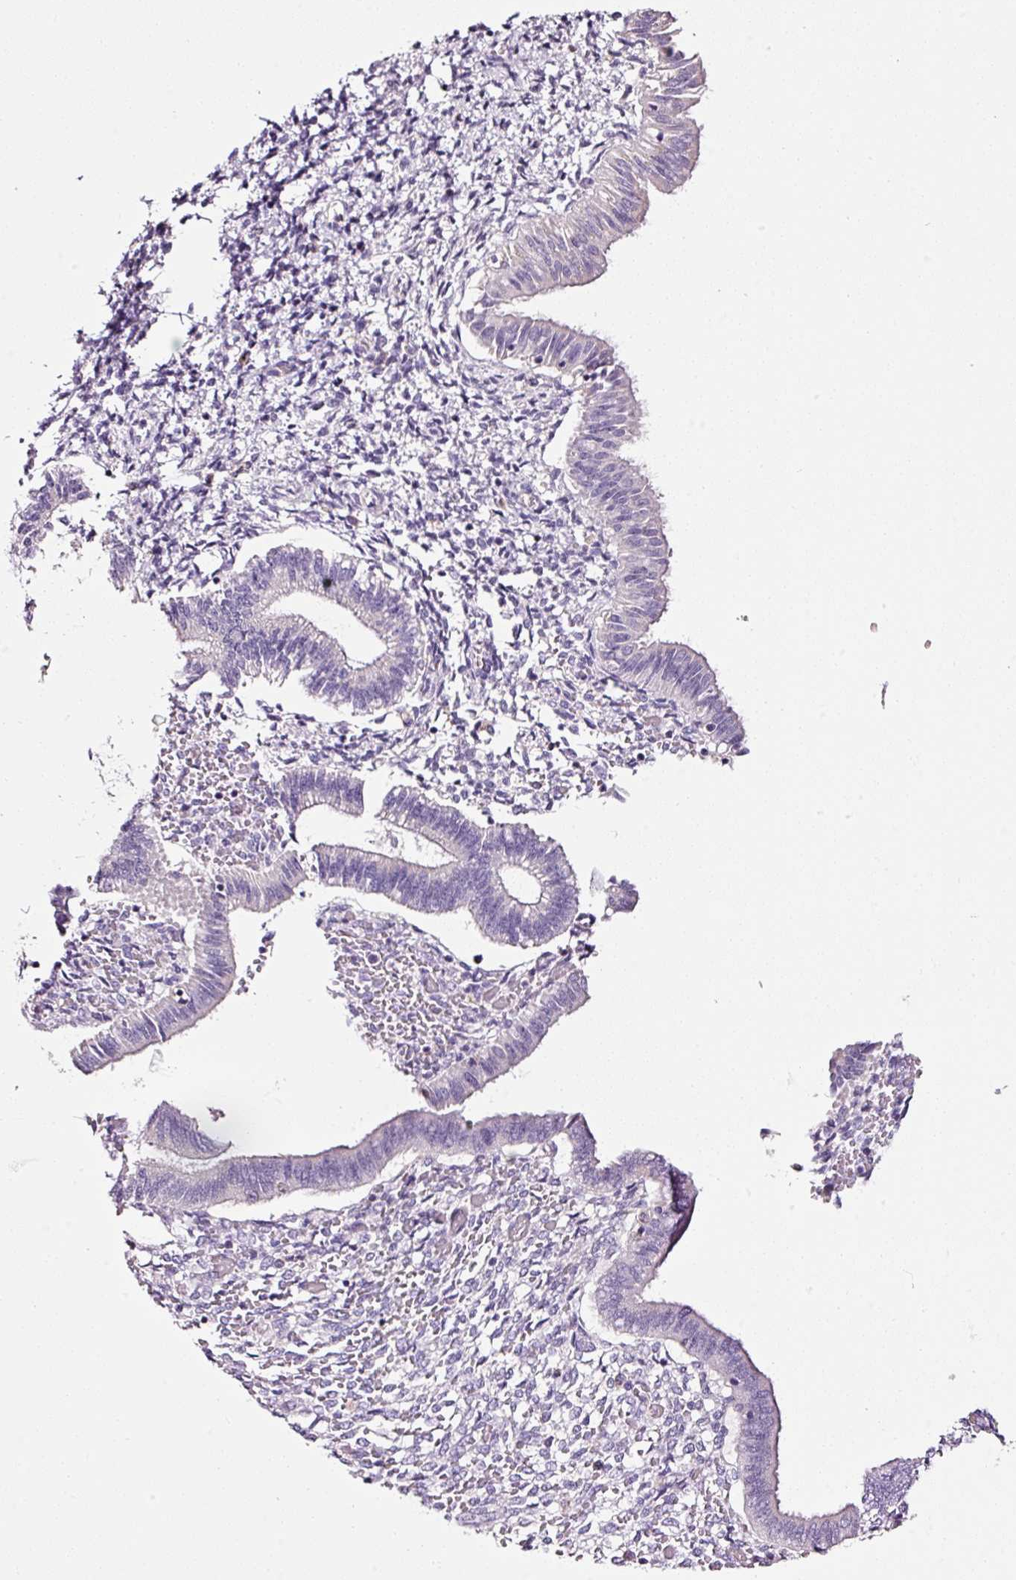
{"staining": {"intensity": "negative", "quantity": "none", "location": "none"}, "tissue": "endometrium", "cell_type": "Cells in endometrial stroma", "image_type": "normal", "snomed": [{"axis": "morphology", "description": "Normal tissue, NOS"}, {"axis": "topography", "description": "Endometrium"}], "caption": "Cells in endometrial stroma show no significant protein positivity in normal endometrium. (IHC, brightfield microscopy, high magnification).", "gene": "CYB561A3", "patient": {"sex": "female", "age": 25}}